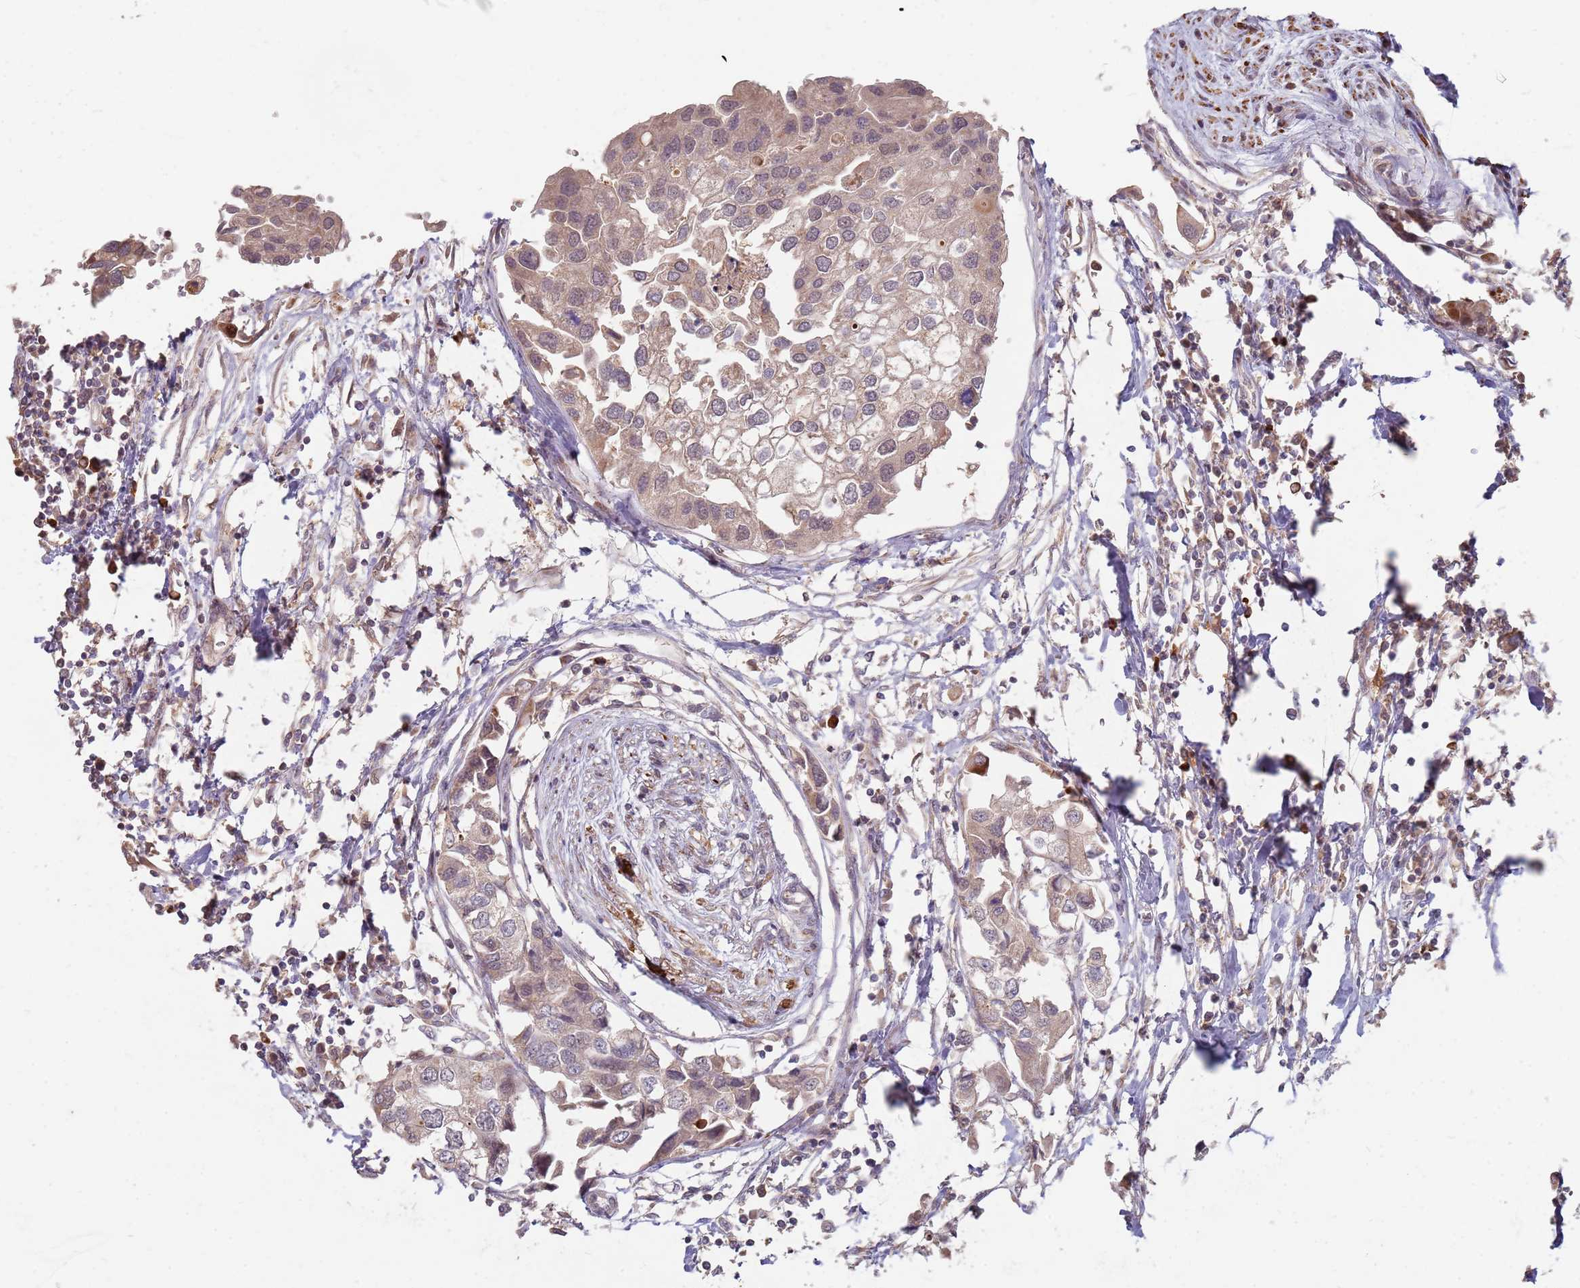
{"staining": {"intensity": "moderate", "quantity": "25%-75%", "location": "cytoplasmic/membranous"}, "tissue": "urothelial cancer", "cell_type": "Tumor cells", "image_type": "cancer", "snomed": [{"axis": "morphology", "description": "Urothelial carcinoma, High grade"}, {"axis": "topography", "description": "Urinary bladder"}], "caption": "Immunohistochemical staining of high-grade urothelial carcinoma displays medium levels of moderate cytoplasmic/membranous protein positivity in about 25%-75% of tumor cells. The protein is shown in brown color, while the nuclei are stained blue.", "gene": "MPEG1", "patient": {"sex": "male", "age": 64}}